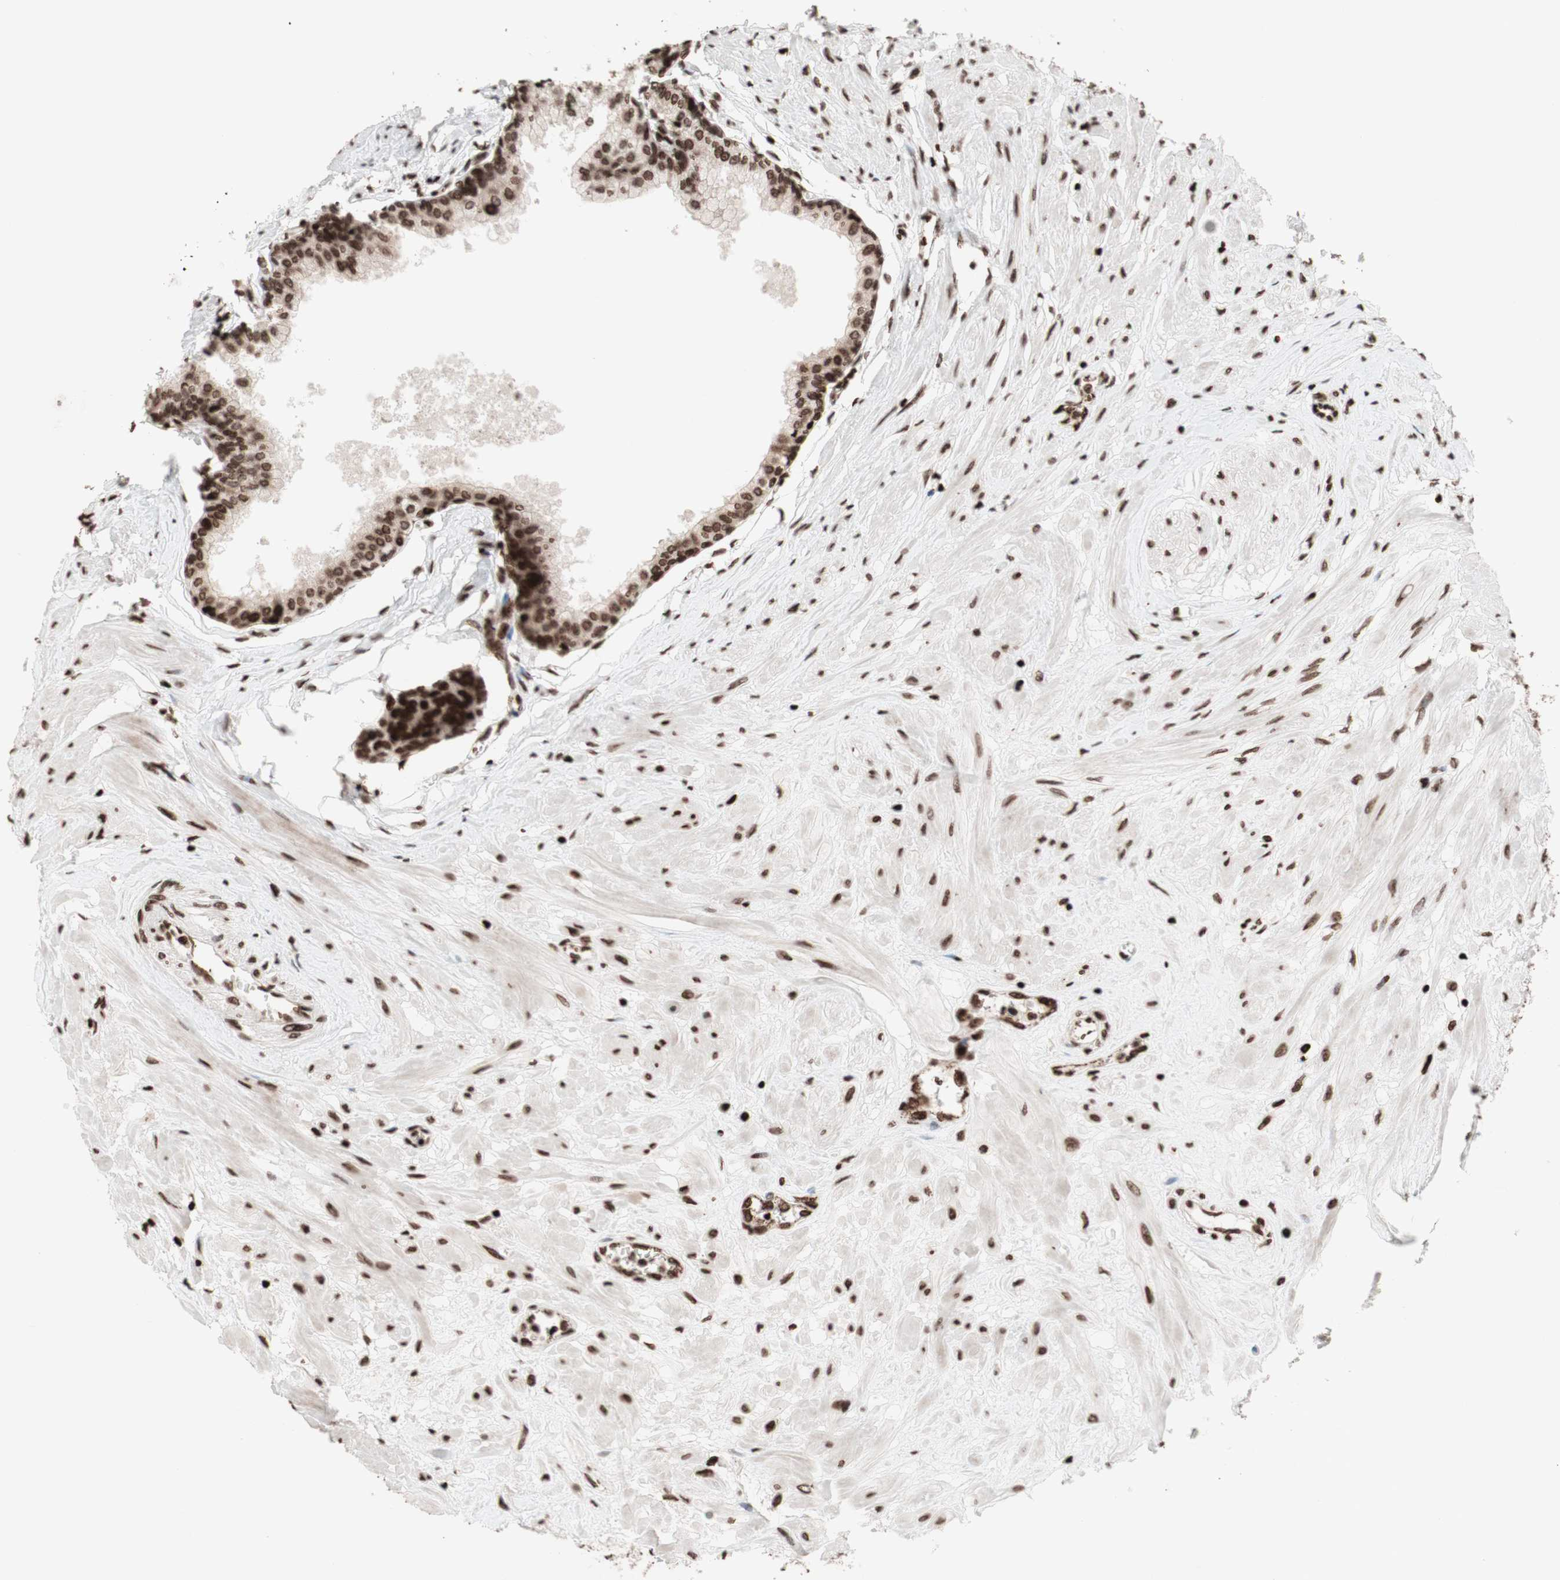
{"staining": {"intensity": "strong", "quantity": ">75%", "location": "nuclear"}, "tissue": "prostate", "cell_type": "Glandular cells", "image_type": "normal", "snomed": [{"axis": "morphology", "description": "Normal tissue, NOS"}, {"axis": "topography", "description": "Prostate"}, {"axis": "topography", "description": "Seminal veicle"}], "caption": "Prostate stained with DAB (3,3'-diaminobenzidine) immunohistochemistry (IHC) demonstrates high levels of strong nuclear positivity in approximately >75% of glandular cells. Using DAB (3,3'-diaminobenzidine) (brown) and hematoxylin (blue) stains, captured at high magnification using brightfield microscopy.", "gene": "NCAPD2", "patient": {"sex": "male", "age": 60}}